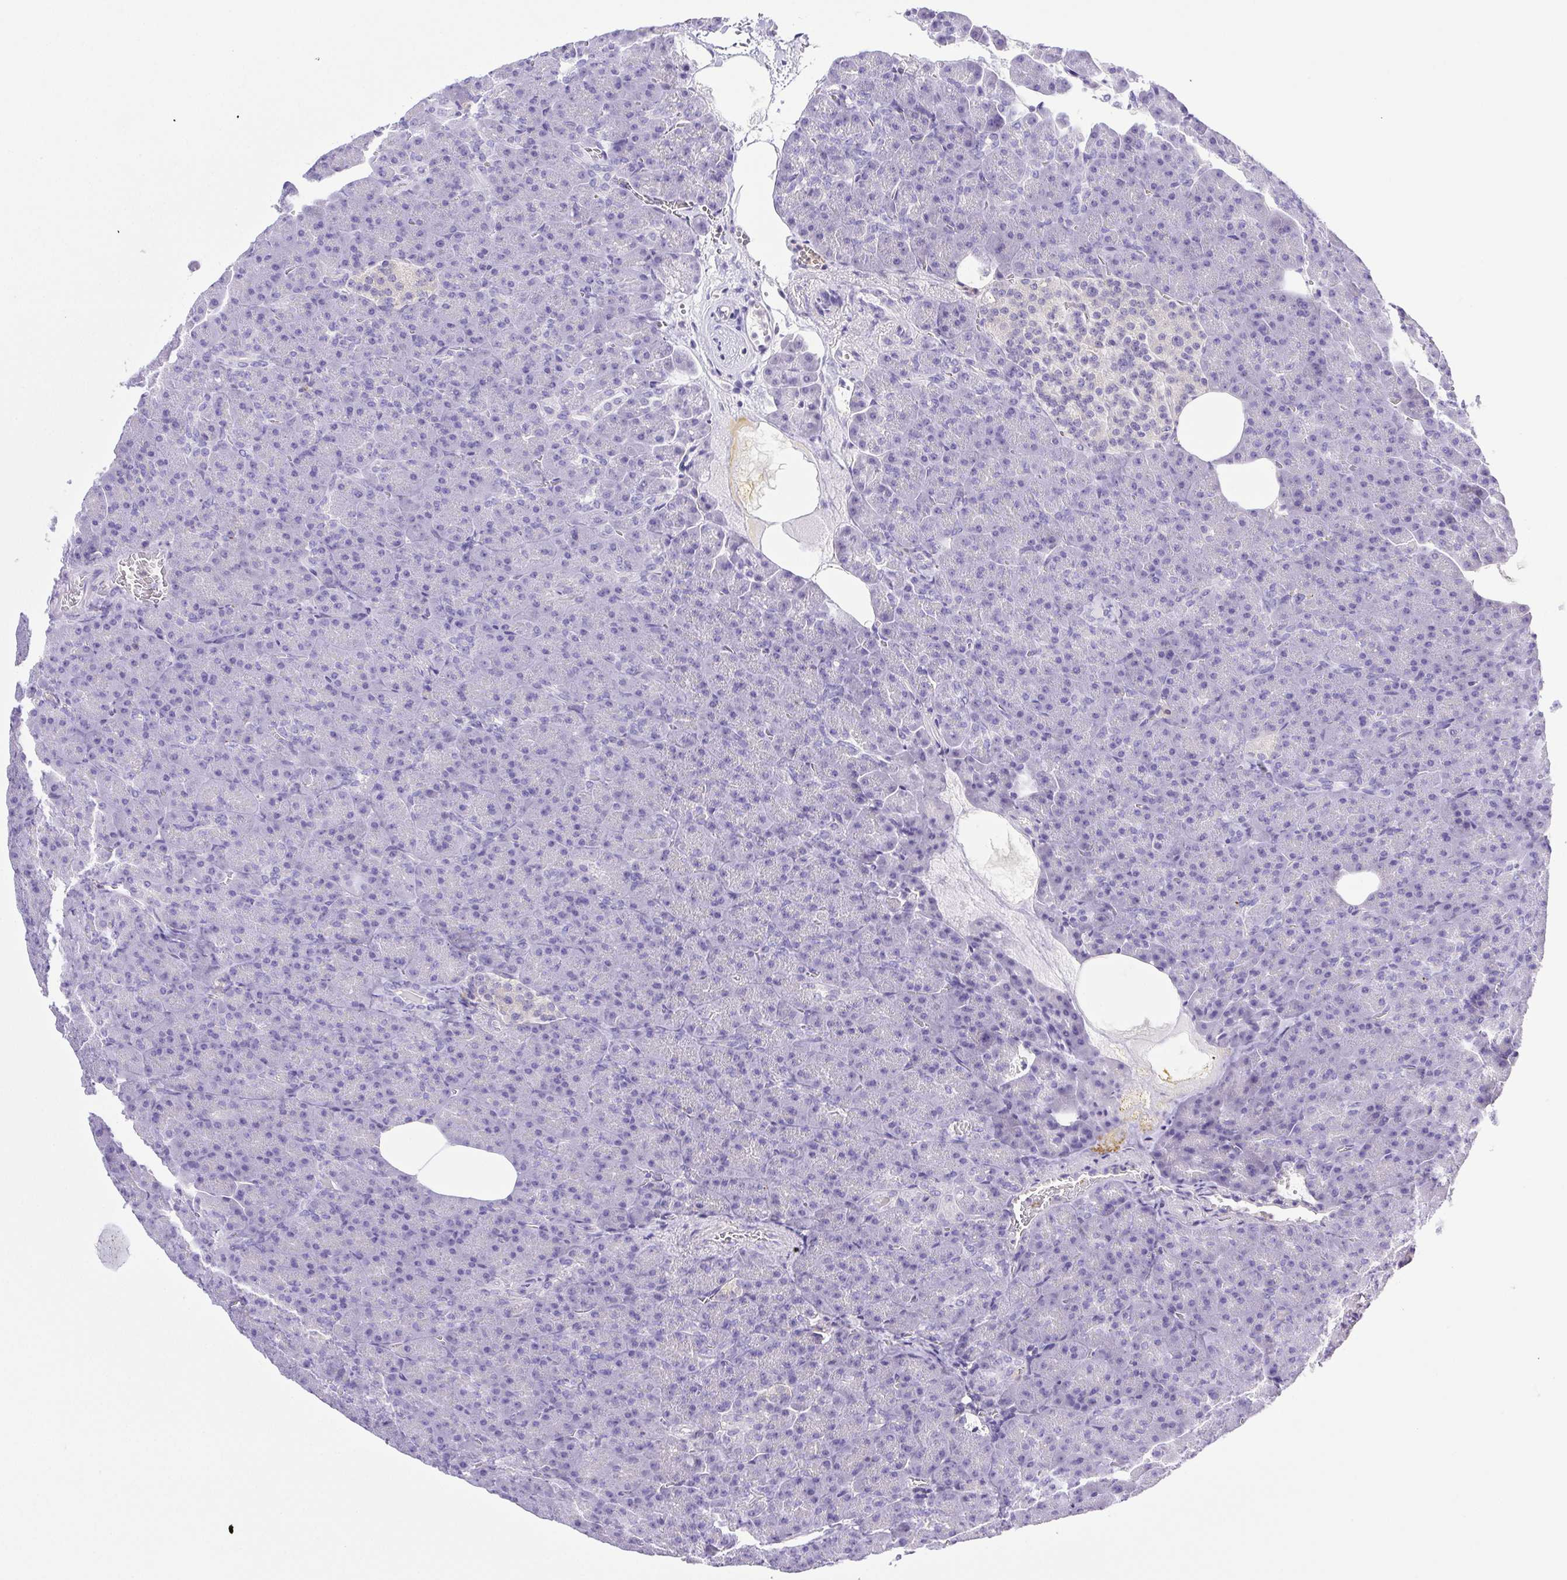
{"staining": {"intensity": "negative", "quantity": "none", "location": "none"}, "tissue": "pancreas", "cell_type": "Exocrine glandular cells", "image_type": "normal", "snomed": [{"axis": "morphology", "description": "Normal tissue, NOS"}, {"axis": "topography", "description": "Pancreas"}], "caption": "There is no significant staining in exocrine glandular cells of pancreas. (Brightfield microscopy of DAB (3,3'-diaminobenzidine) immunohistochemistry at high magnification).", "gene": "SYNPR", "patient": {"sex": "female", "age": 74}}